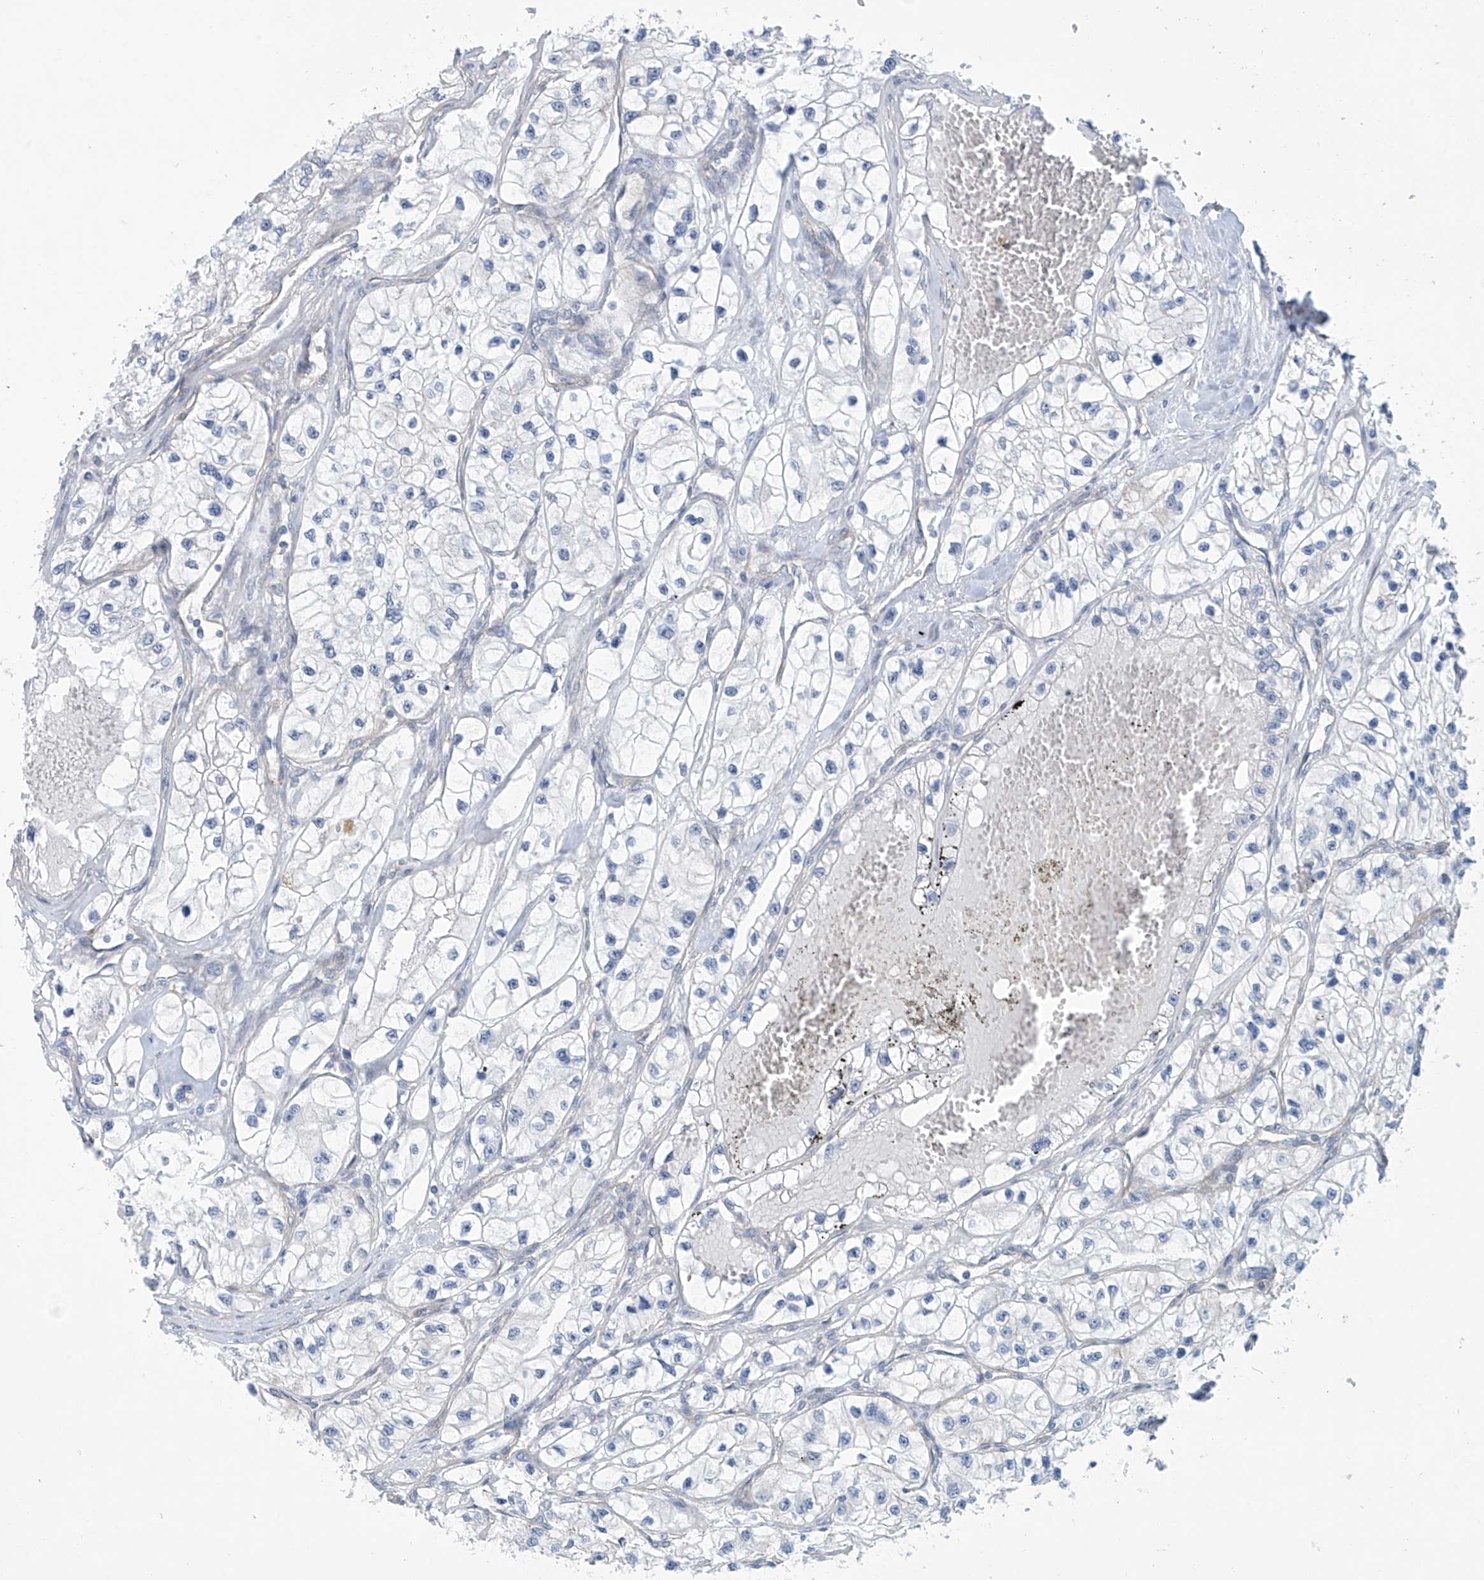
{"staining": {"intensity": "negative", "quantity": "none", "location": "none"}, "tissue": "renal cancer", "cell_type": "Tumor cells", "image_type": "cancer", "snomed": [{"axis": "morphology", "description": "Adenocarcinoma, NOS"}, {"axis": "topography", "description": "Kidney"}], "caption": "Immunohistochemistry (IHC) histopathology image of neoplastic tissue: human renal cancer (adenocarcinoma) stained with DAB displays no significant protein expression in tumor cells.", "gene": "ABHD13", "patient": {"sex": "female", "age": 57}}